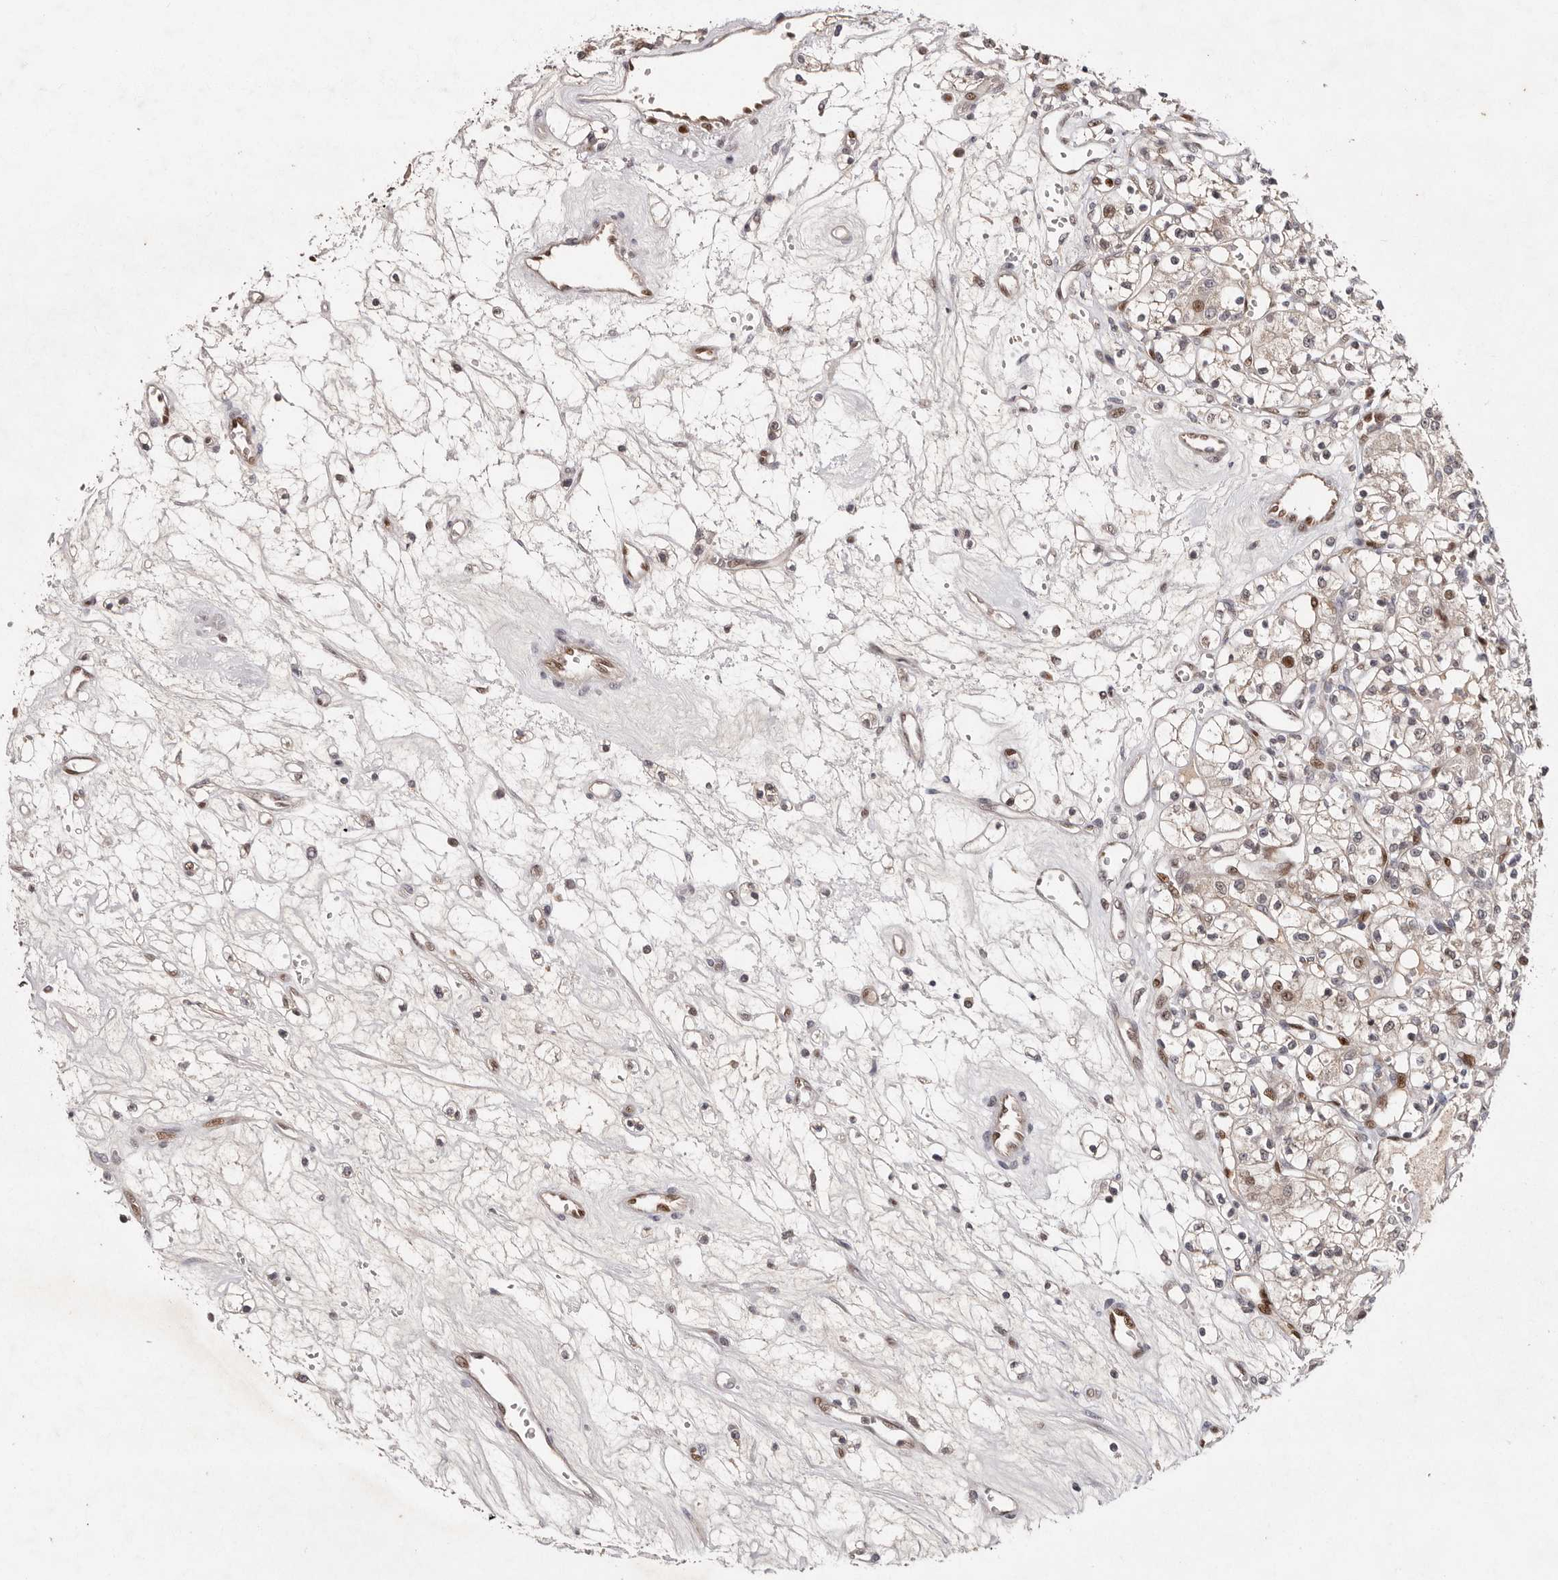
{"staining": {"intensity": "moderate", "quantity": "<25%", "location": "nuclear"}, "tissue": "renal cancer", "cell_type": "Tumor cells", "image_type": "cancer", "snomed": [{"axis": "morphology", "description": "Adenocarcinoma, NOS"}, {"axis": "topography", "description": "Kidney"}], "caption": "Immunohistochemical staining of human adenocarcinoma (renal) shows moderate nuclear protein staining in about <25% of tumor cells.", "gene": "KLF7", "patient": {"sex": "female", "age": 59}}